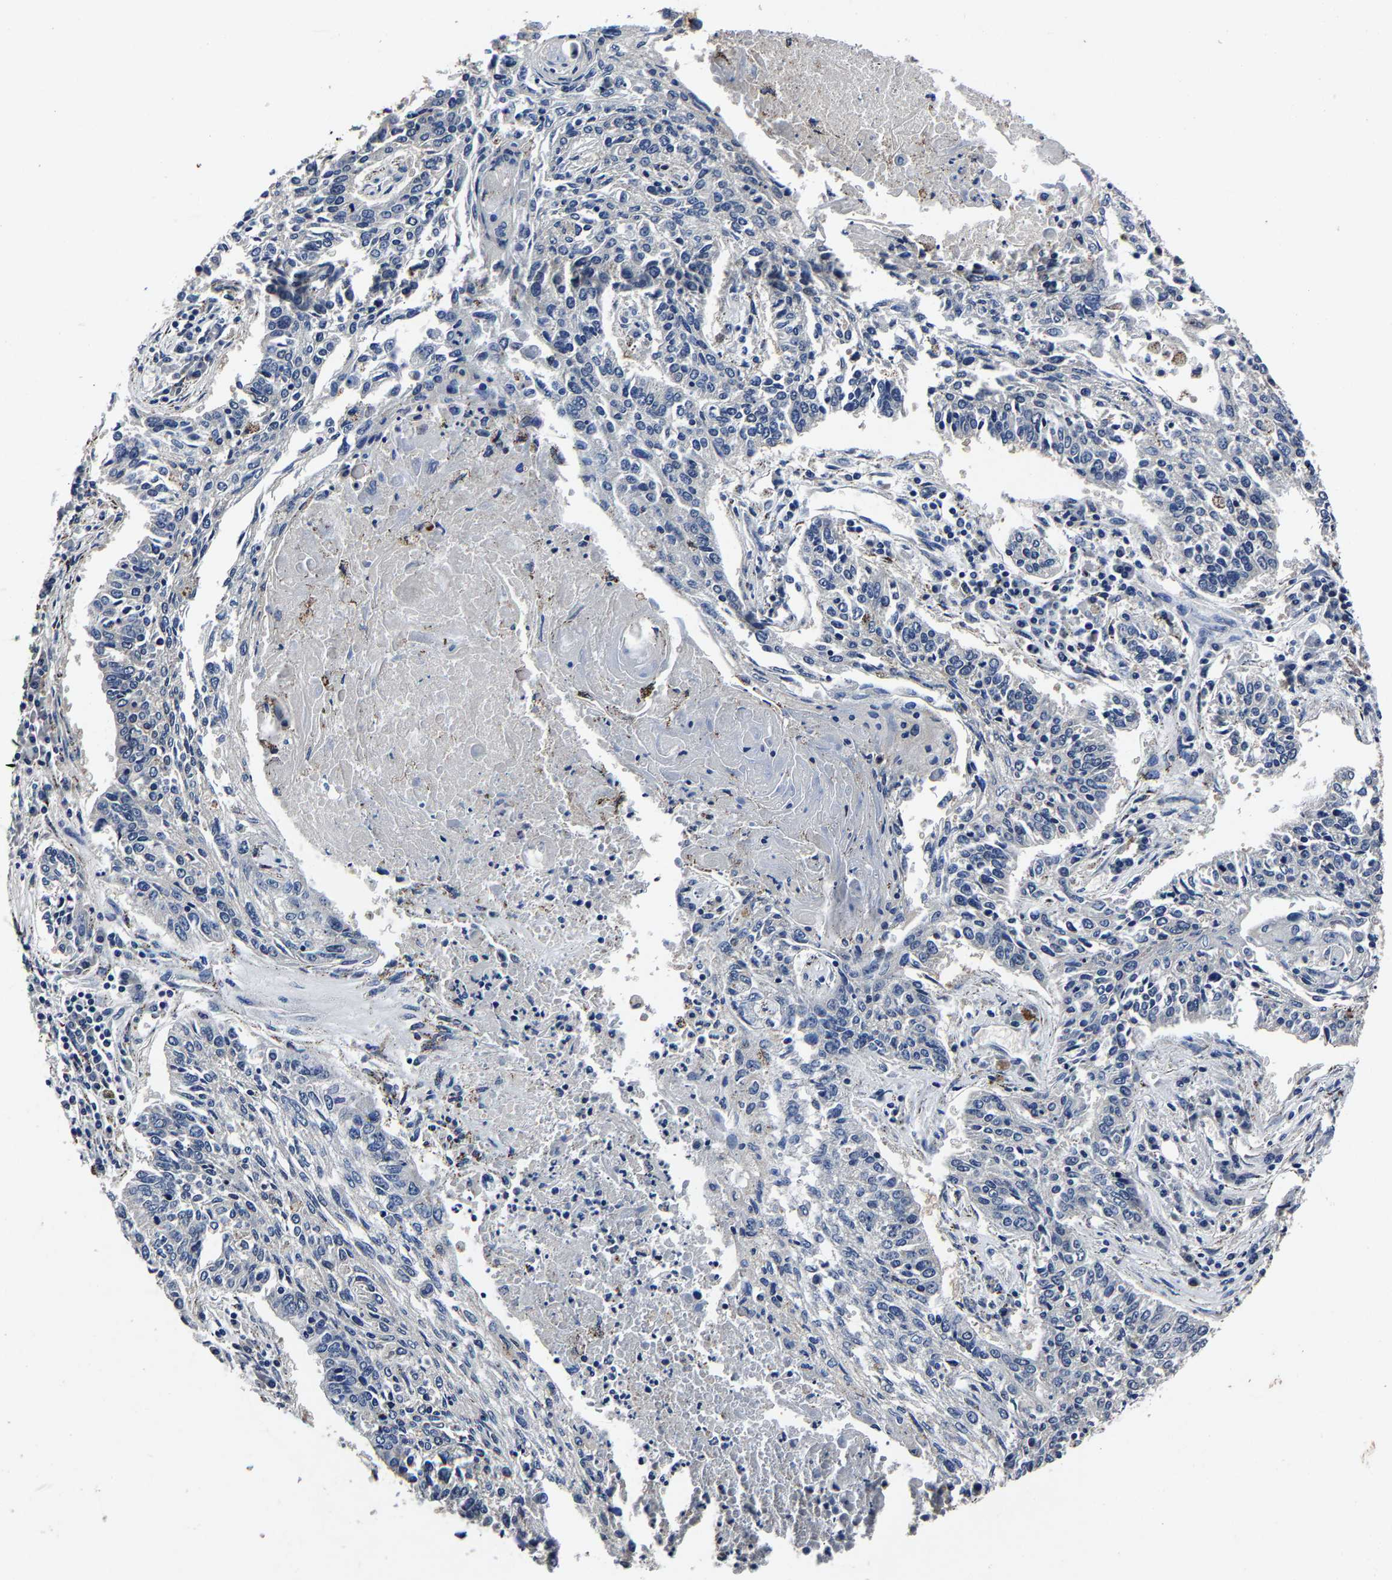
{"staining": {"intensity": "negative", "quantity": "none", "location": "none"}, "tissue": "lung cancer", "cell_type": "Tumor cells", "image_type": "cancer", "snomed": [{"axis": "morphology", "description": "Normal tissue, NOS"}, {"axis": "morphology", "description": "Squamous cell carcinoma, NOS"}, {"axis": "topography", "description": "Cartilage tissue"}, {"axis": "topography", "description": "Bronchus"}, {"axis": "topography", "description": "Lung"}], "caption": "Histopathology image shows no protein expression in tumor cells of lung cancer (squamous cell carcinoma) tissue.", "gene": "PSPH", "patient": {"sex": "female", "age": 49}}